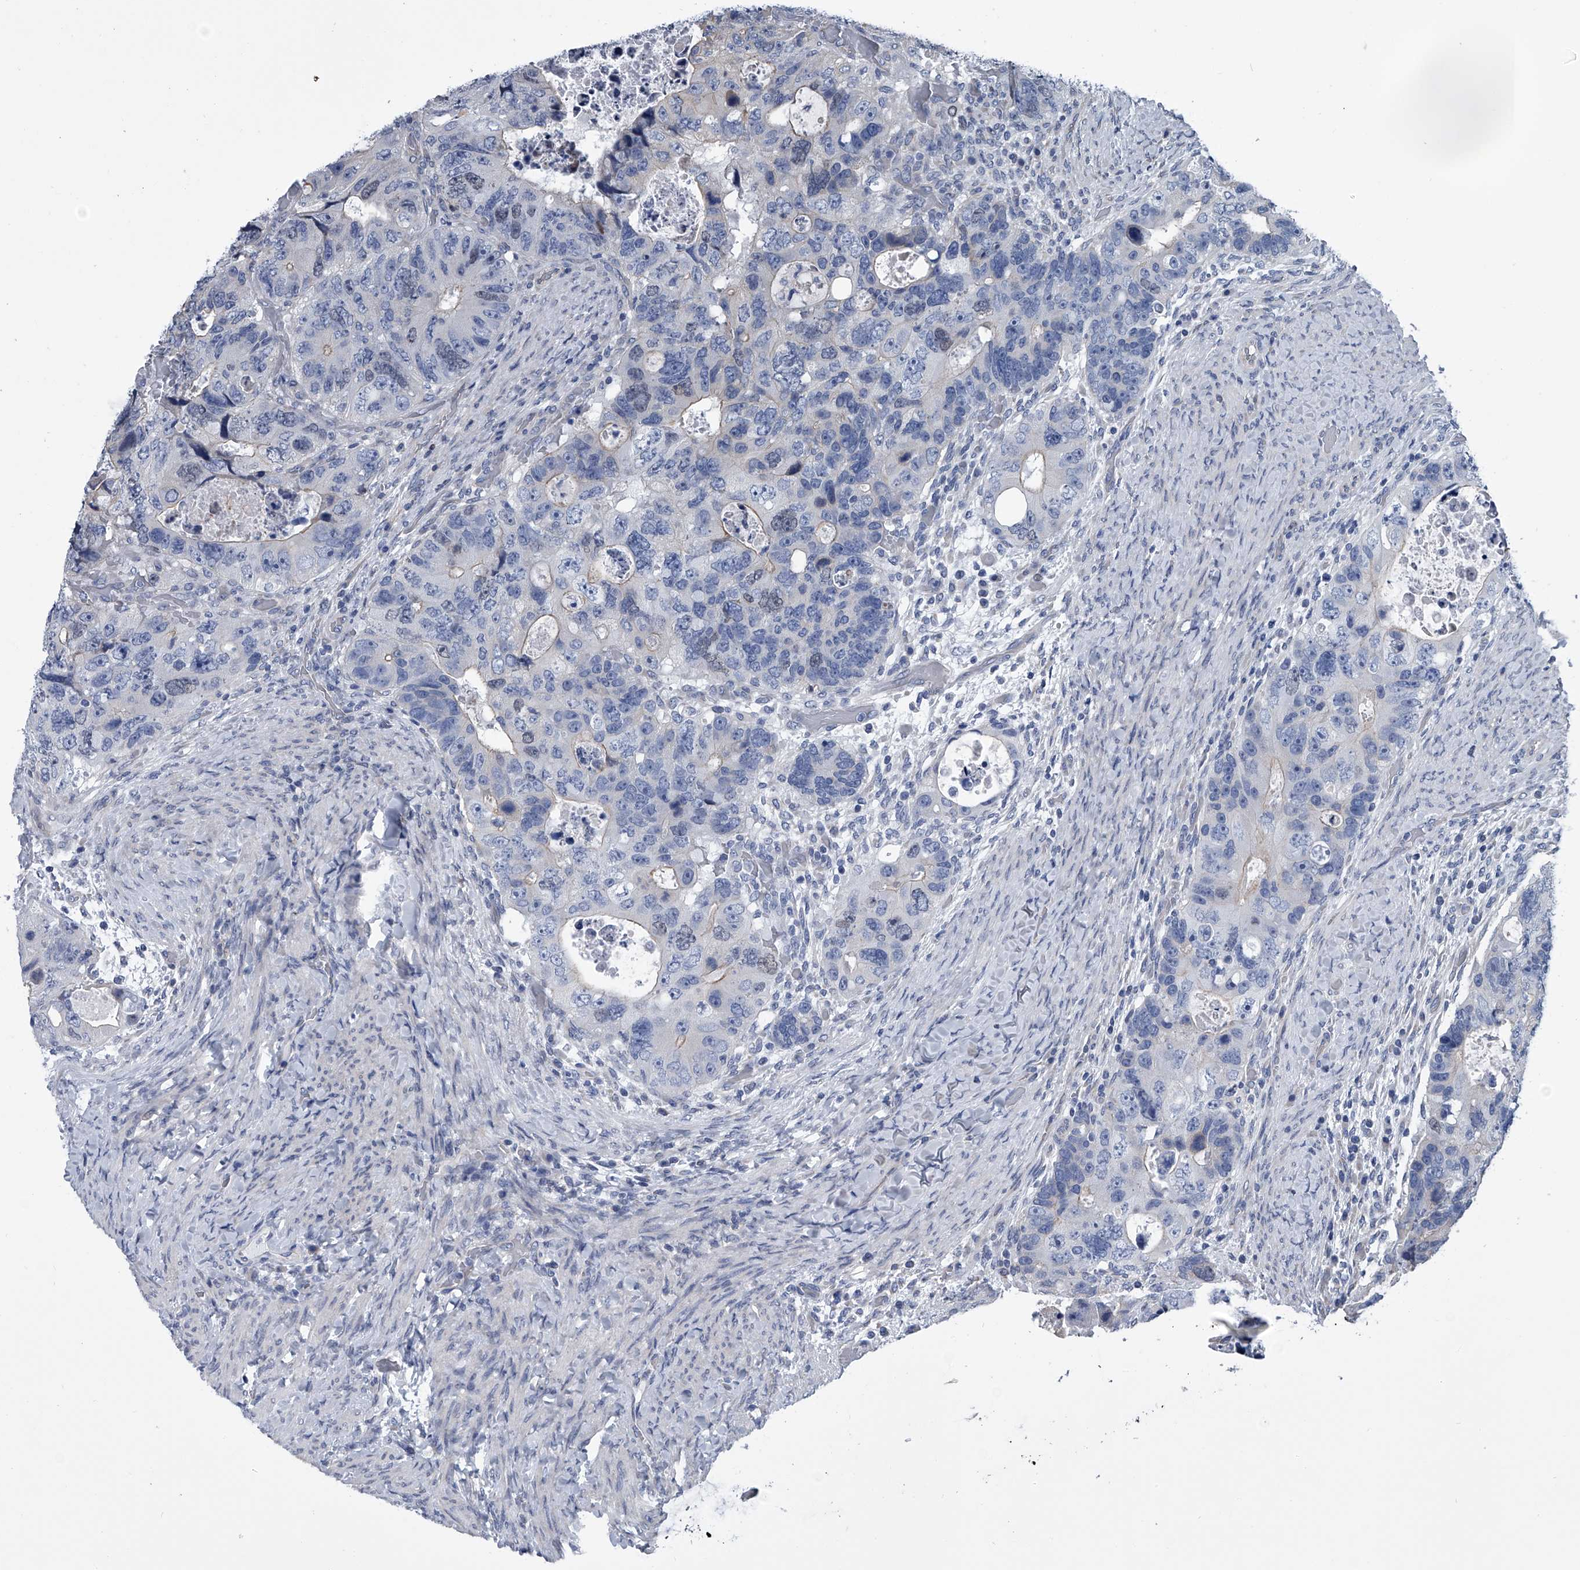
{"staining": {"intensity": "weak", "quantity": "<25%", "location": "nuclear"}, "tissue": "colorectal cancer", "cell_type": "Tumor cells", "image_type": "cancer", "snomed": [{"axis": "morphology", "description": "Adenocarcinoma, NOS"}, {"axis": "topography", "description": "Rectum"}], "caption": "Tumor cells are negative for brown protein staining in colorectal cancer (adenocarcinoma).", "gene": "ABCG1", "patient": {"sex": "male", "age": 59}}